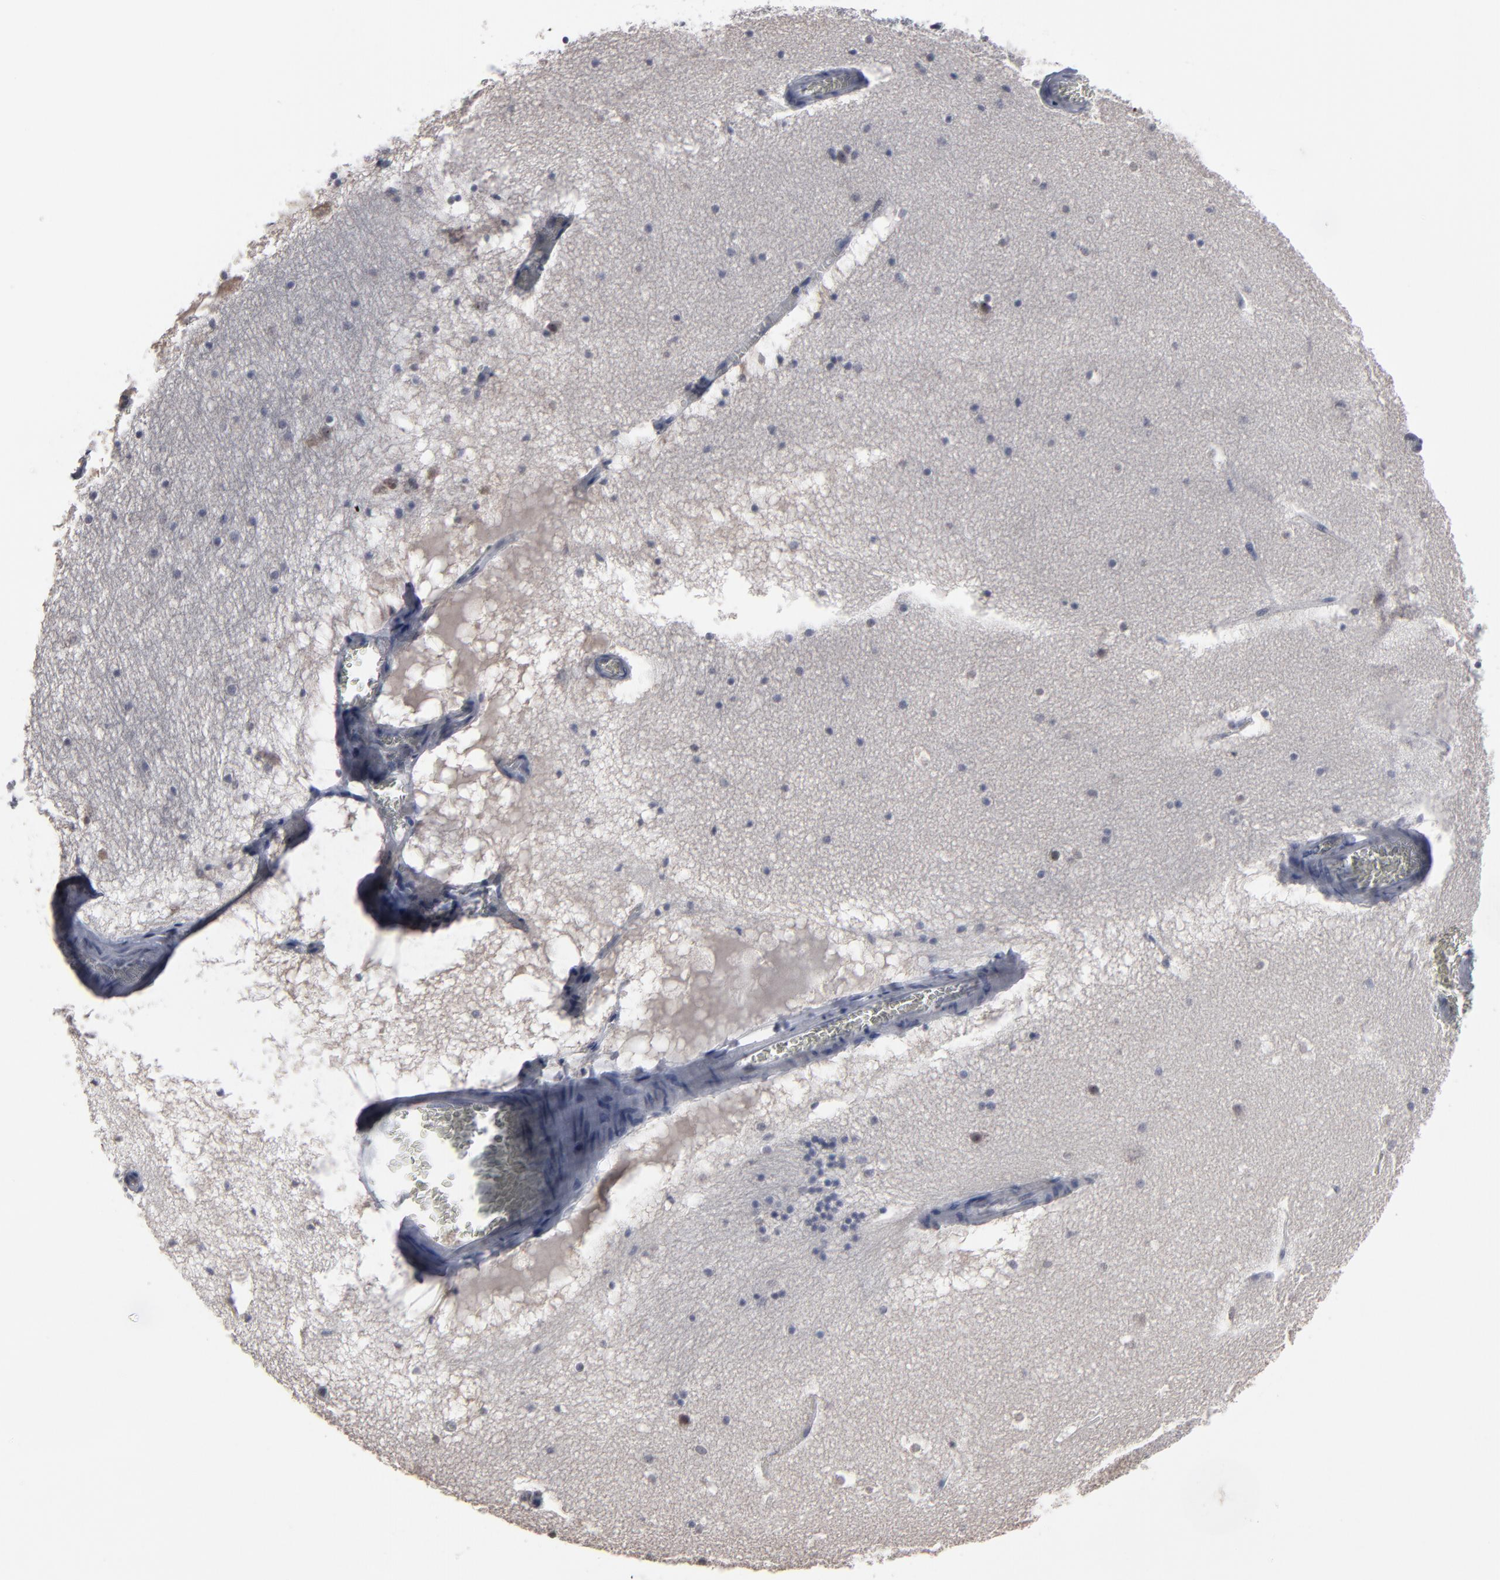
{"staining": {"intensity": "negative", "quantity": "none", "location": "none"}, "tissue": "hippocampus", "cell_type": "Glial cells", "image_type": "normal", "snomed": [{"axis": "morphology", "description": "Normal tissue, NOS"}, {"axis": "topography", "description": "Hippocampus"}], "caption": "This is an IHC histopathology image of benign hippocampus. There is no expression in glial cells.", "gene": "SSRP1", "patient": {"sex": "male", "age": 45}}